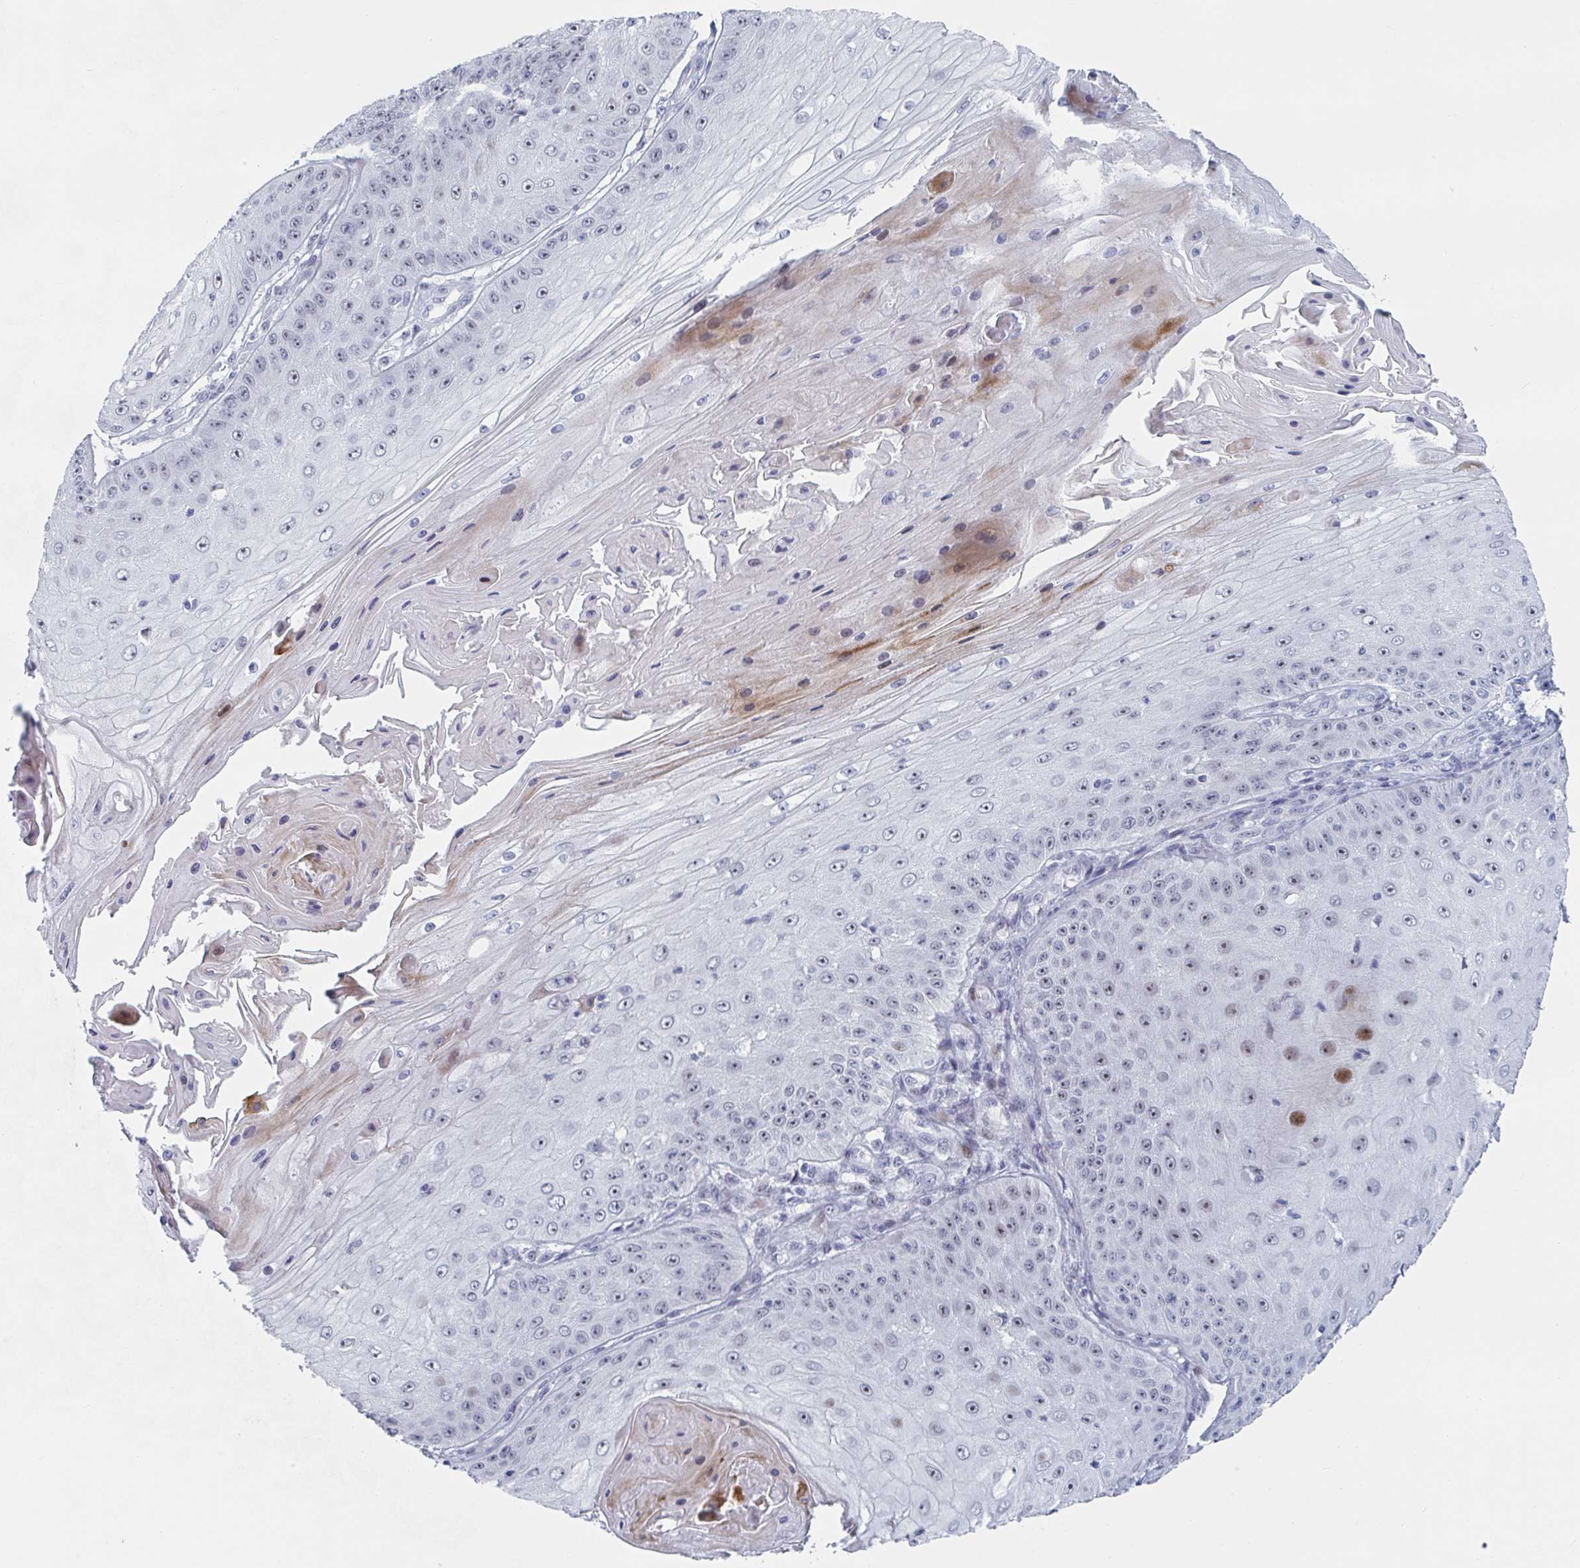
{"staining": {"intensity": "moderate", "quantity": ">75%", "location": "nuclear"}, "tissue": "skin cancer", "cell_type": "Tumor cells", "image_type": "cancer", "snomed": [{"axis": "morphology", "description": "Squamous cell carcinoma, NOS"}, {"axis": "topography", "description": "Skin"}], "caption": "Protein analysis of skin cancer (squamous cell carcinoma) tissue displays moderate nuclear staining in approximately >75% of tumor cells. (DAB IHC with brightfield microscopy, high magnification).", "gene": "NR1H2", "patient": {"sex": "male", "age": 70}}